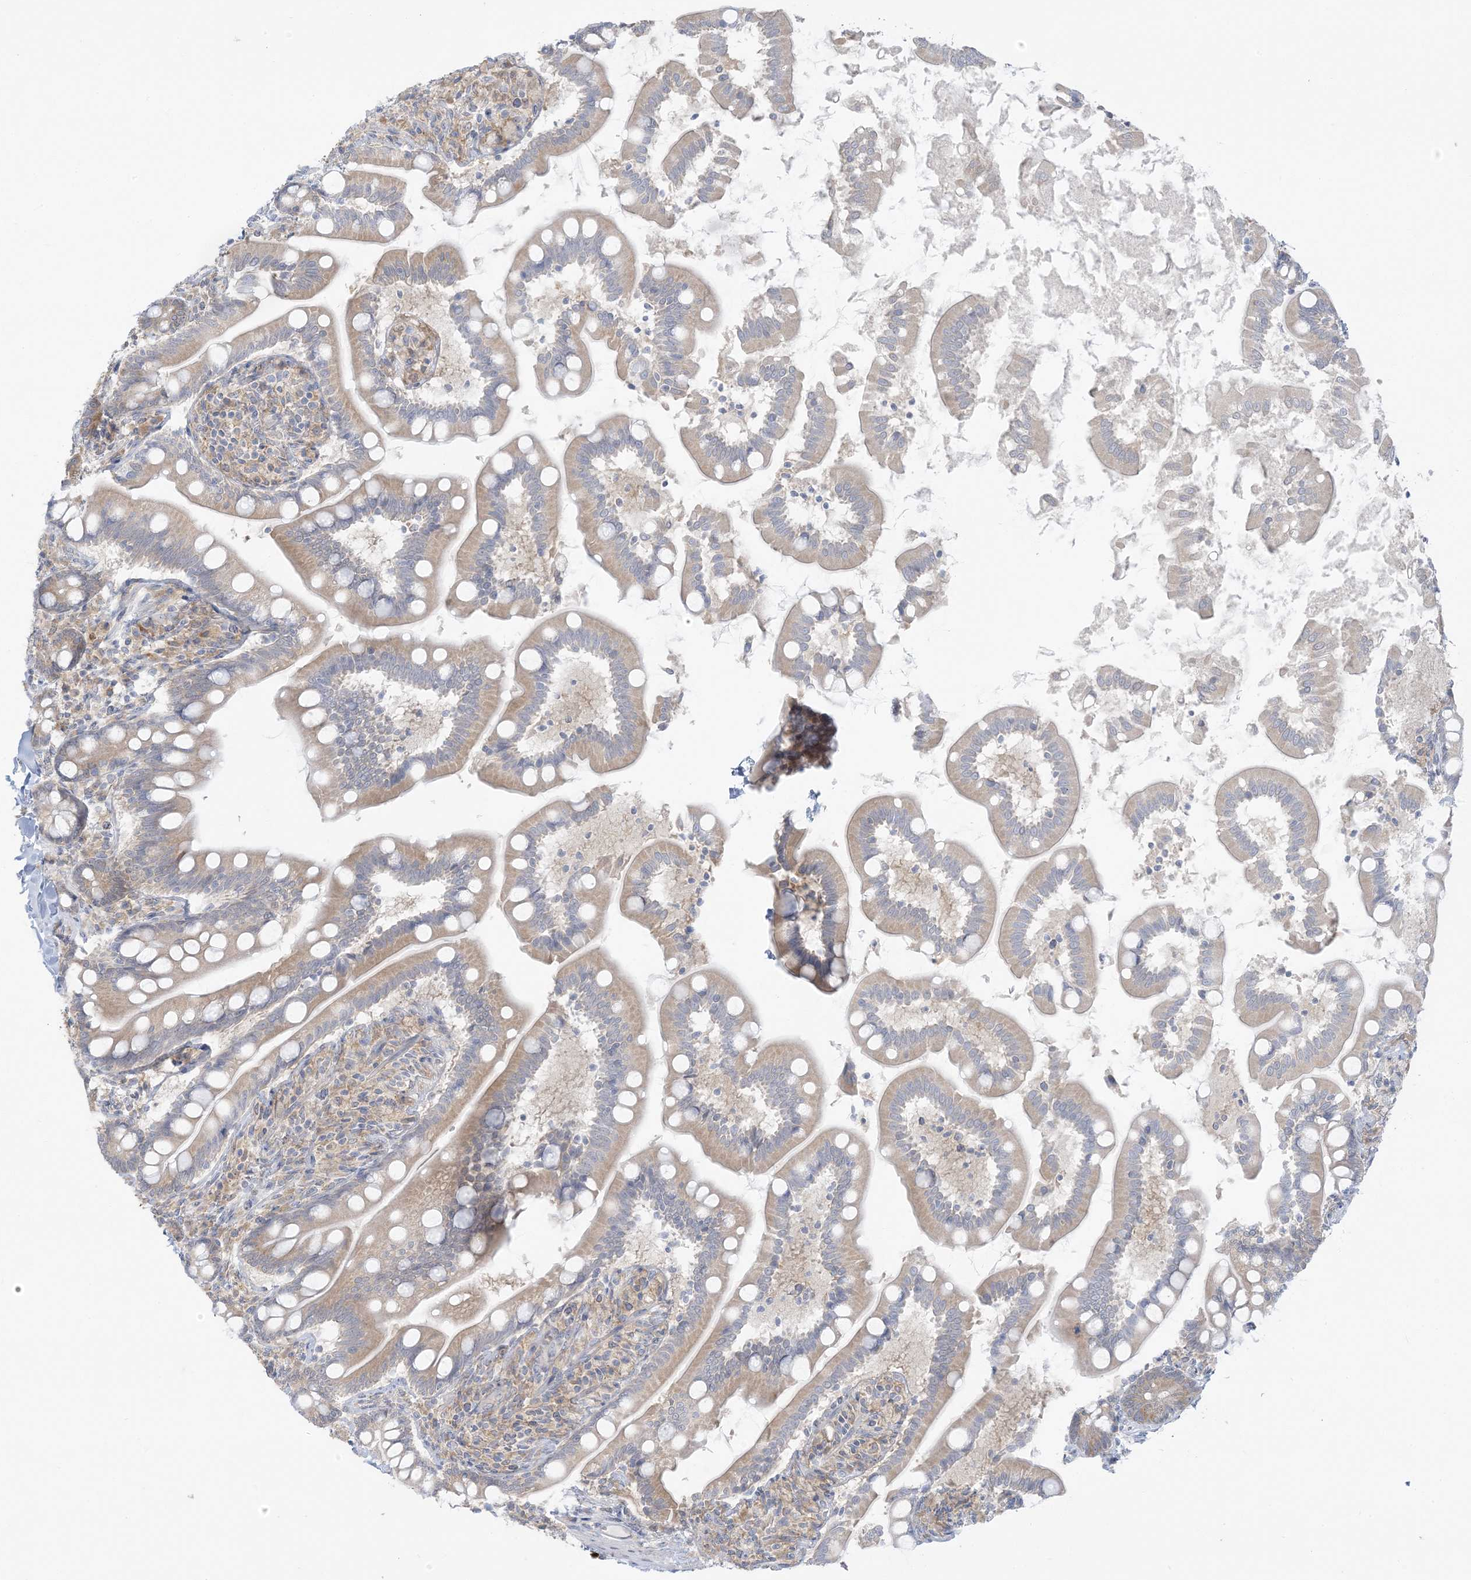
{"staining": {"intensity": "weak", "quantity": ">75%", "location": "cytoplasmic/membranous"}, "tissue": "small intestine", "cell_type": "Glandular cells", "image_type": "normal", "snomed": [{"axis": "morphology", "description": "Normal tissue, NOS"}, {"axis": "topography", "description": "Small intestine"}], "caption": "High-magnification brightfield microscopy of normal small intestine stained with DAB (brown) and counterstained with hematoxylin (blue). glandular cells exhibit weak cytoplasmic/membranous positivity is seen in approximately>75% of cells. (brown staining indicates protein expression, while blue staining denotes nuclei).", "gene": "EEFSEC", "patient": {"sex": "female", "age": 64}}